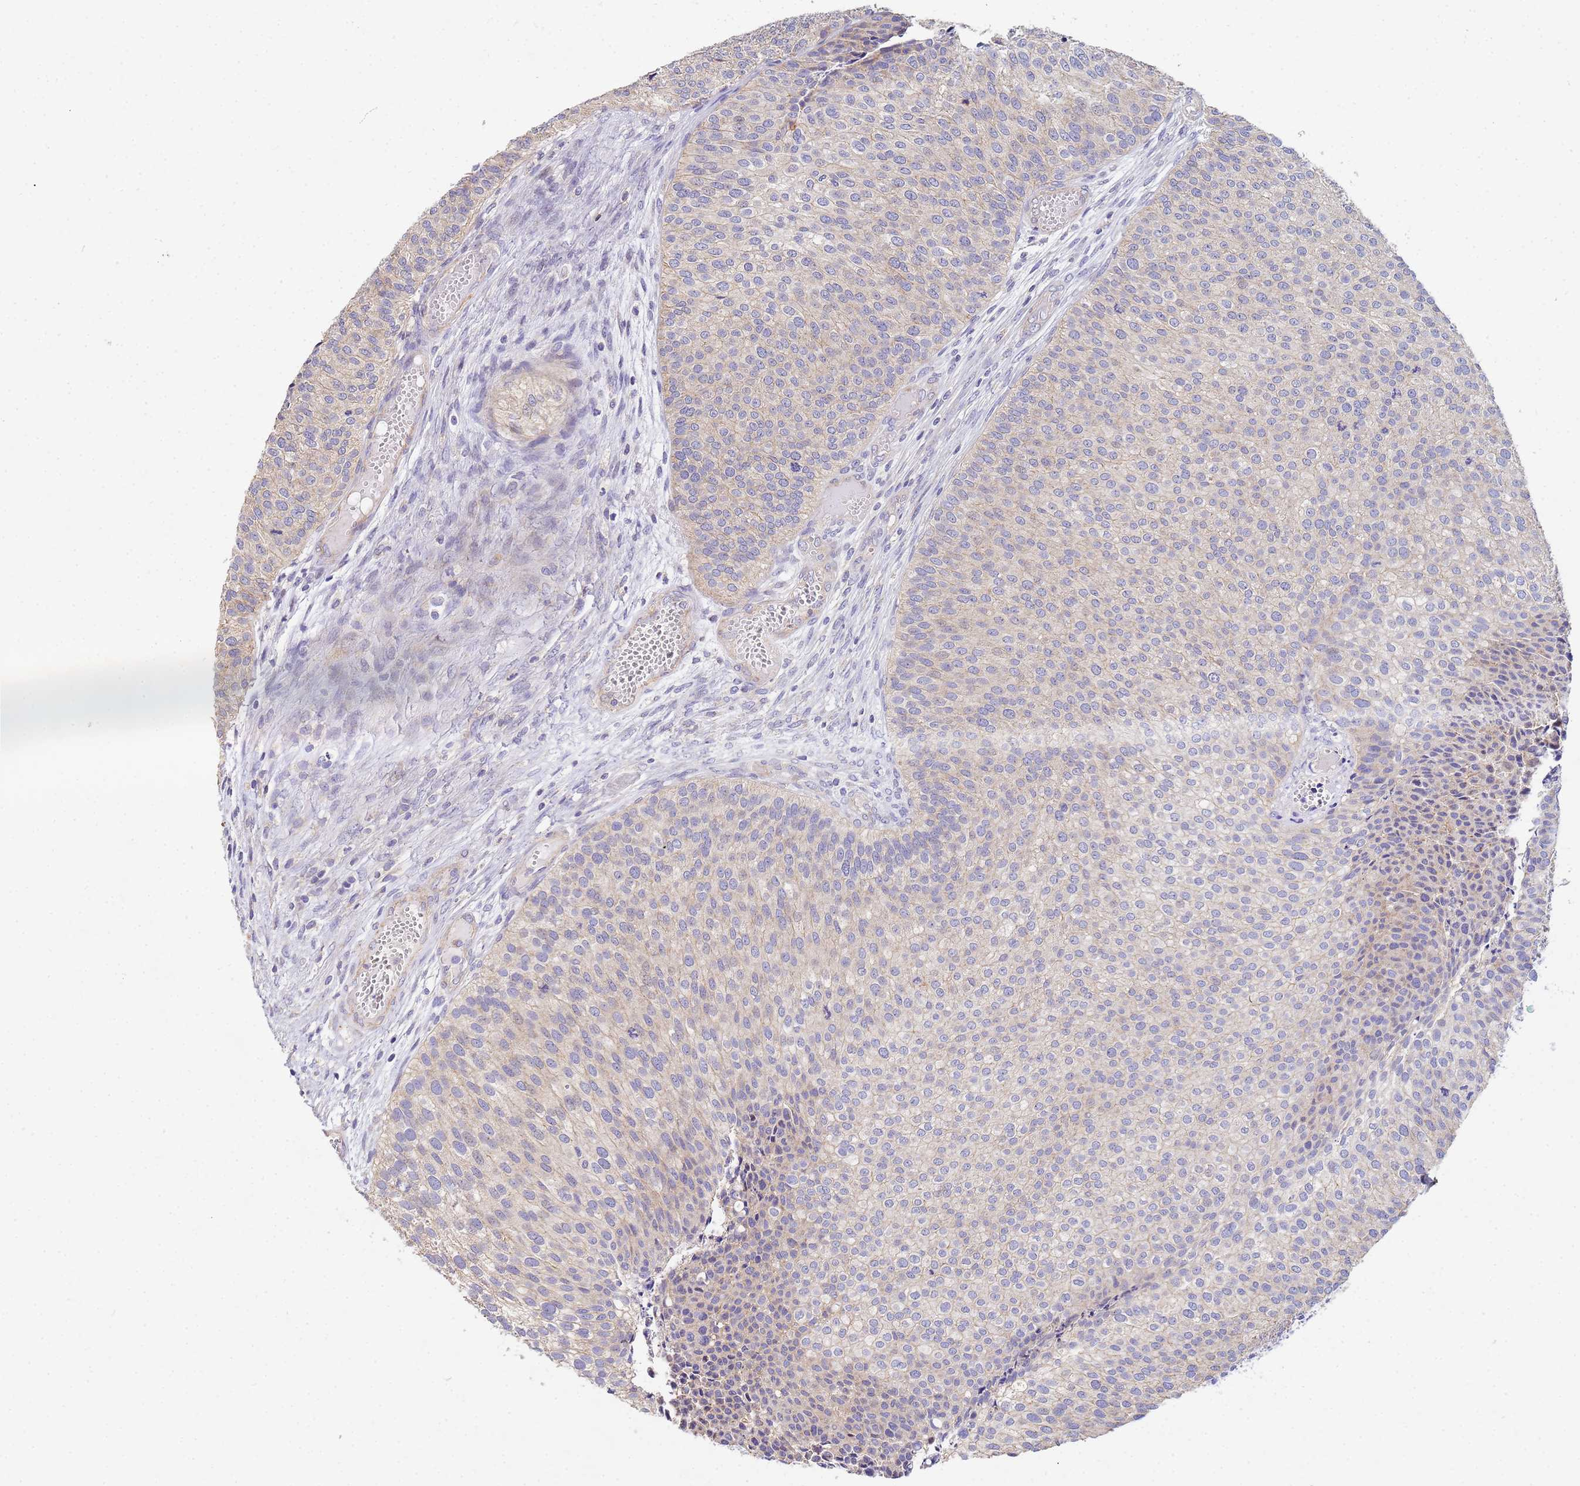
{"staining": {"intensity": "weak", "quantity": "<25%", "location": "cytoplasmic/membranous"}, "tissue": "urothelial cancer", "cell_type": "Tumor cells", "image_type": "cancer", "snomed": [{"axis": "morphology", "description": "Urothelial carcinoma, Low grade"}, {"axis": "topography", "description": "Urinary bladder"}], "caption": "A micrograph of urothelial carcinoma (low-grade) stained for a protein reveals no brown staining in tumor cells.", "gene": "CDC34", "patient": {"sex": "male", "age": 84}}